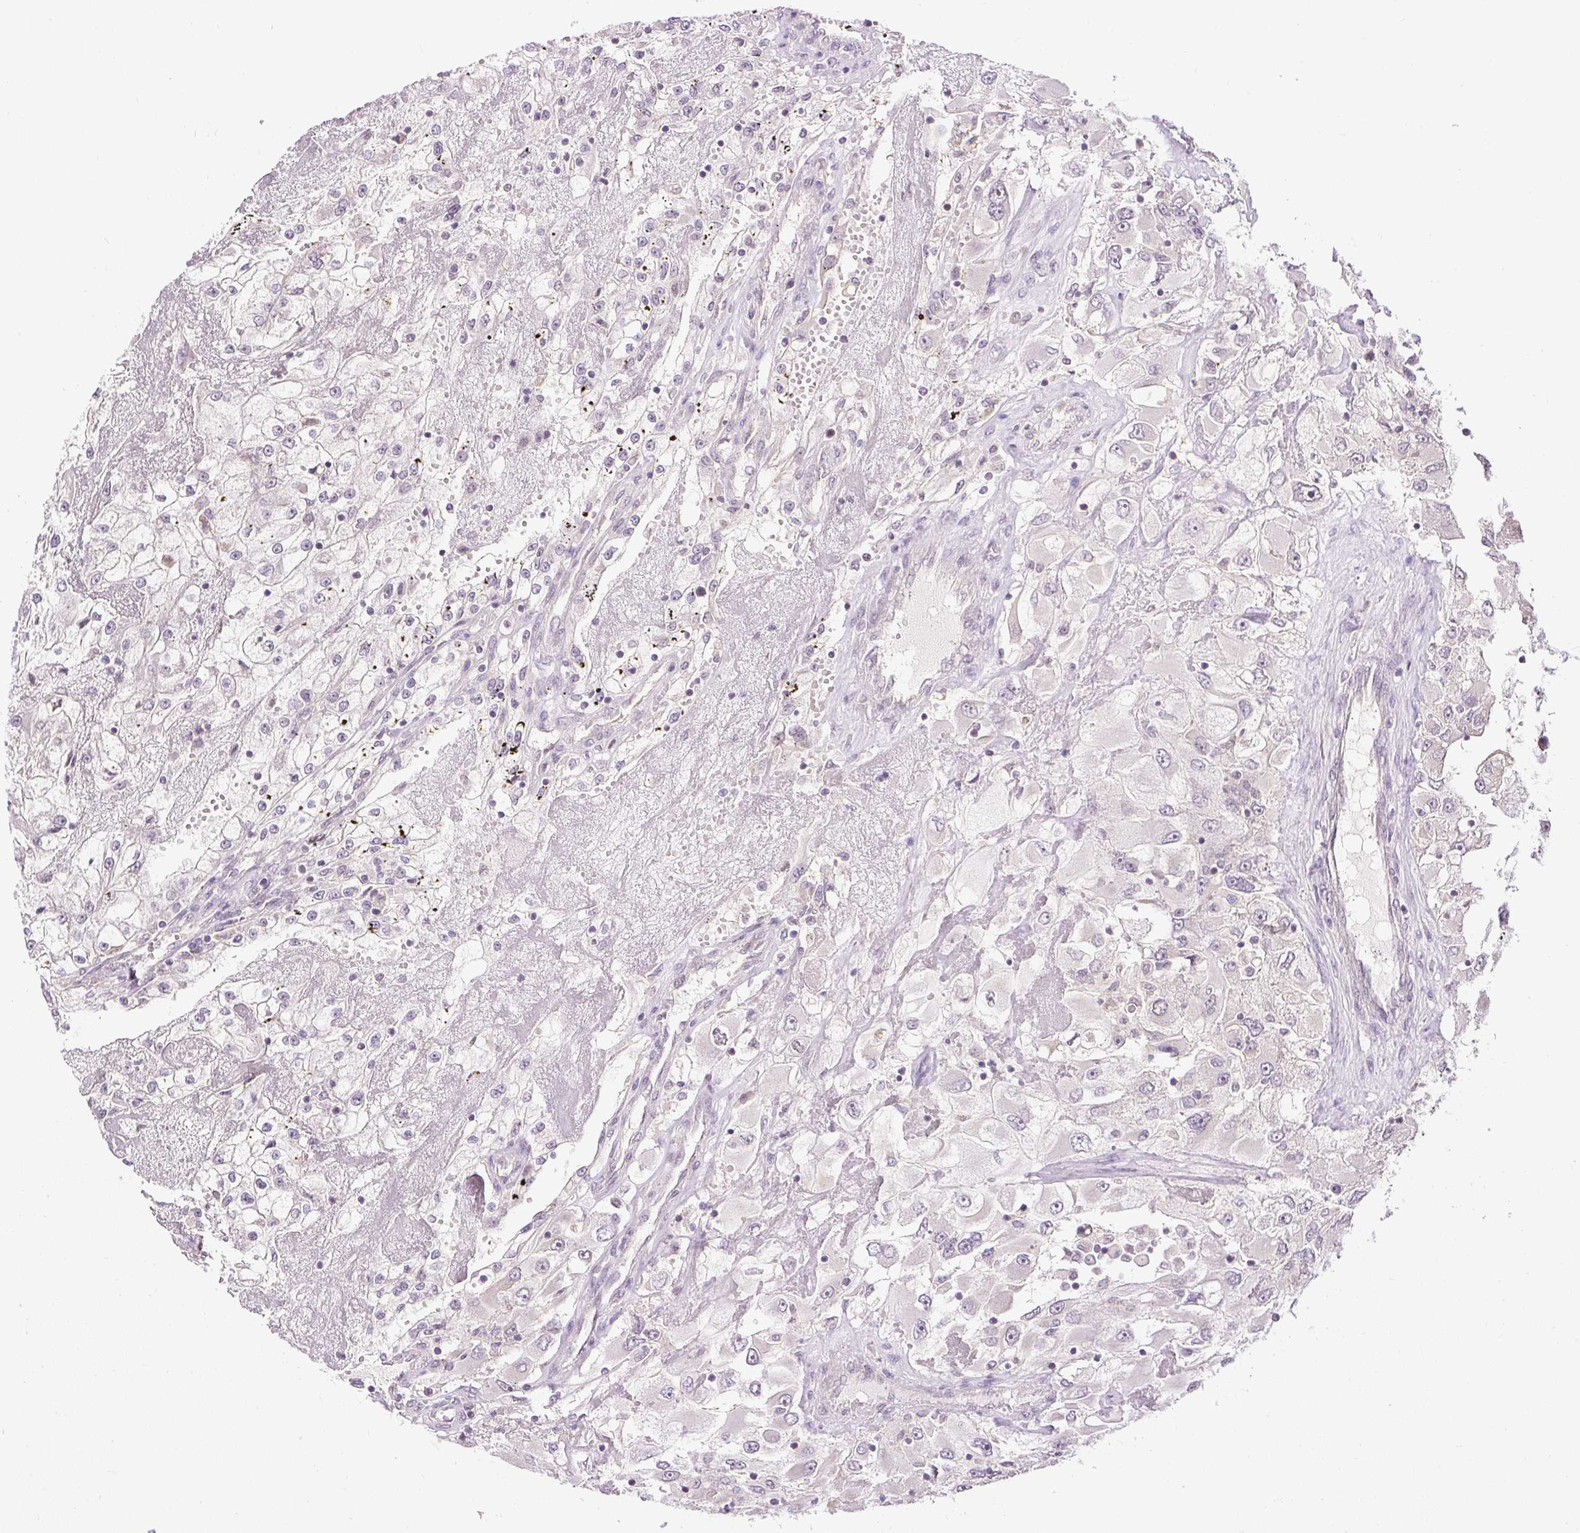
{"staining": {"intensity": "negative", "quantity": "none", "location": "none"}, "tissue": "renal cancer", "cell_type": "Tumor cells", "image_type": "cancer", "snomed": [{"axis": "morphology", "description": "Adenocarcinoma, NOS"}, {"axis": "topography", "description": "Kidney"}], "caption": "Immunohistochemistry image of neoplastic tissue: human renal cancer (adenocarcinoma) stained with DAB (3,3'-diaminobenzidine) shows no significant protein expression in tumor cells. (Stains: DAB immunohistochemistry with hematoxylin counter stain, Microscopy: brightfield microscopy at high magnification).", "gene": "RACGAP1", "patient": {"sex": "female", "age": 52}}